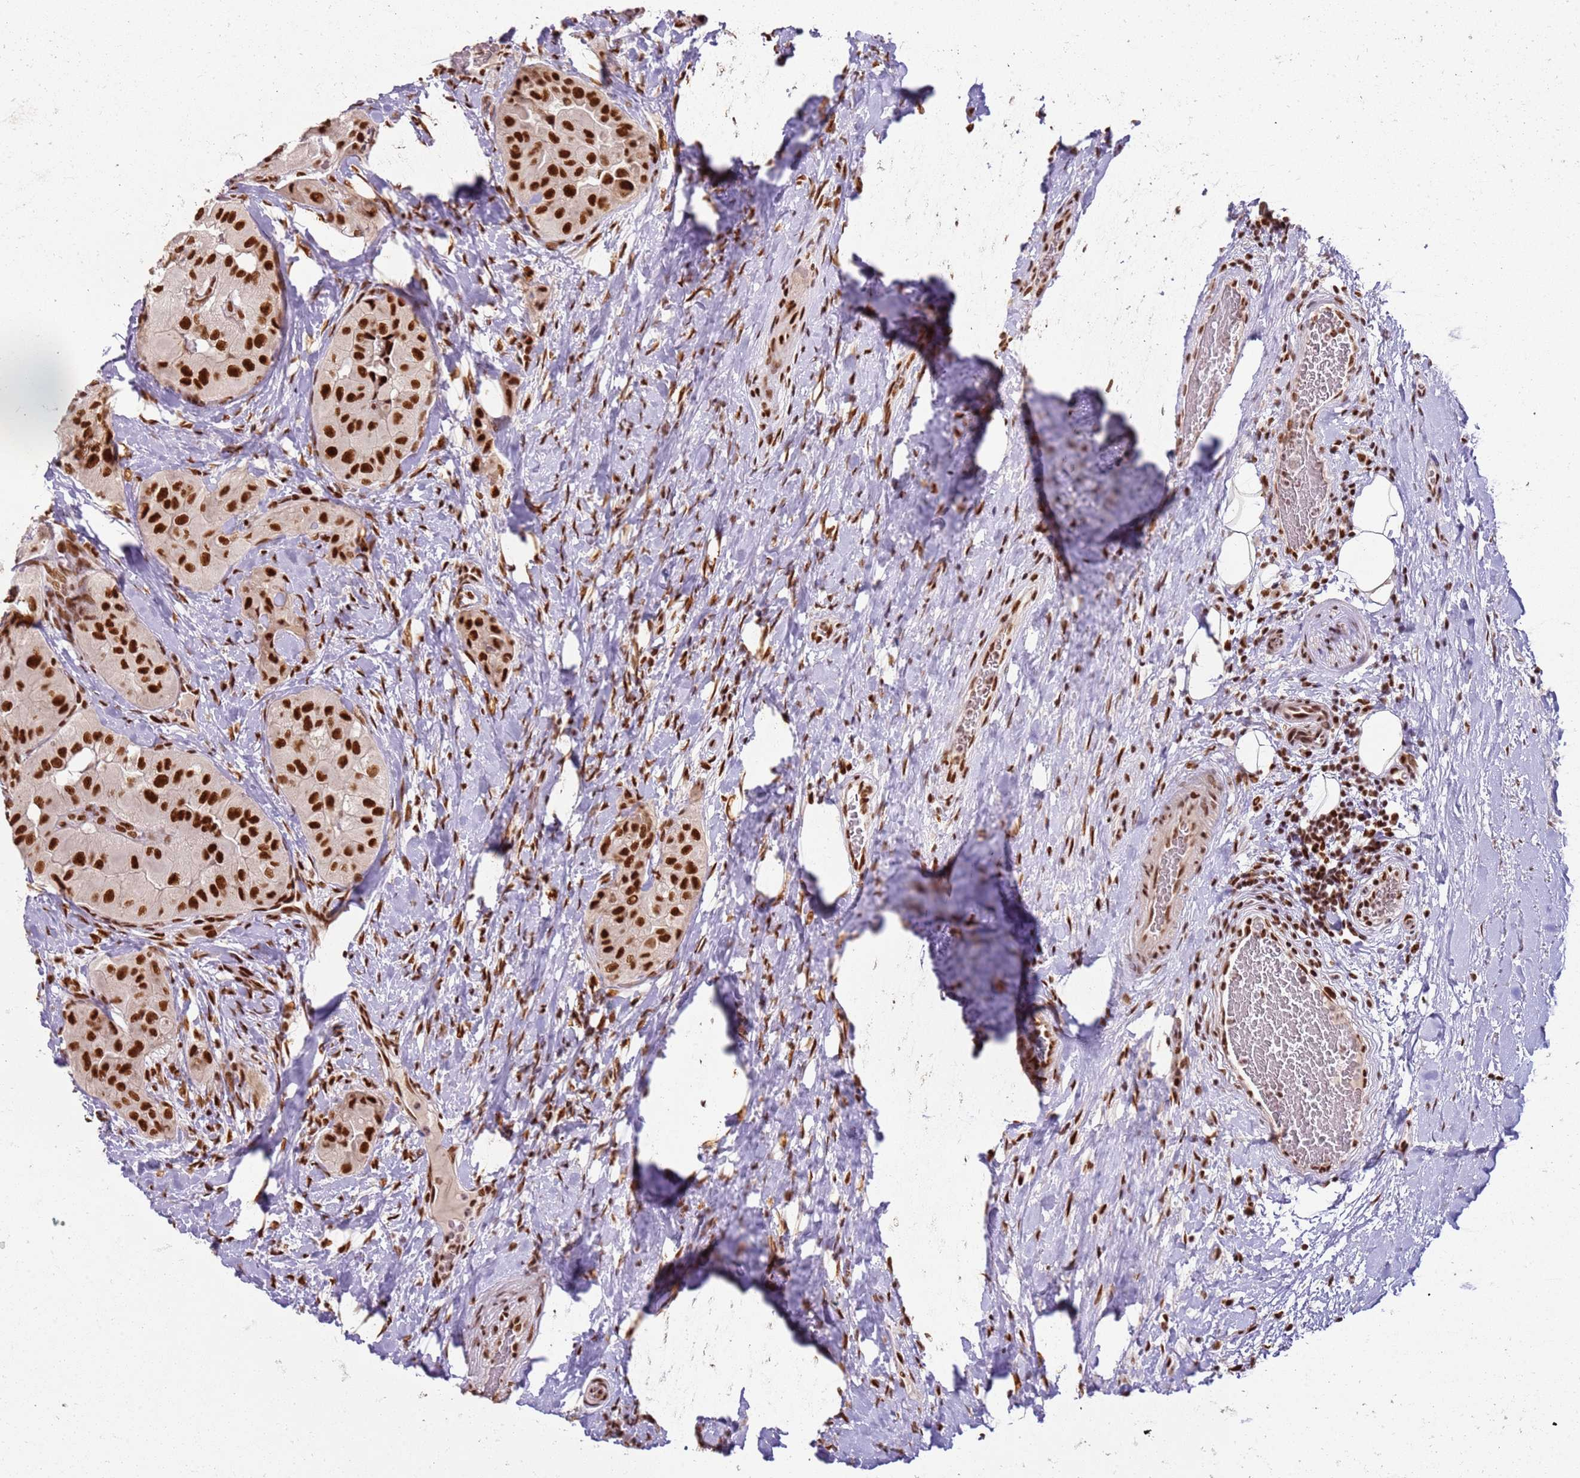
{"staining": {"intensity": "strong", "quantity": ">75%", "location": "nuclear"}, "tissue": "thyroid cancer", "cell_type": "Tumor cells", "image_type": "cancer", "snomed": [{"axis": "morphology", "description": "Normal tissue, NOS"}, {"axis": "morphology", "description": "Papillary adenocarcinoma, NOS"}, {"axis": "topography", "description": "Thyroid gland"}], "caption": "Immunohistochemical staining of human thyroid papillary adenocarcinoma displays high levels of strong nuclear staining in about >75% of tumor cells.", "gene": "TENT4A", "patient": {"sex": "female", "age": 59}}